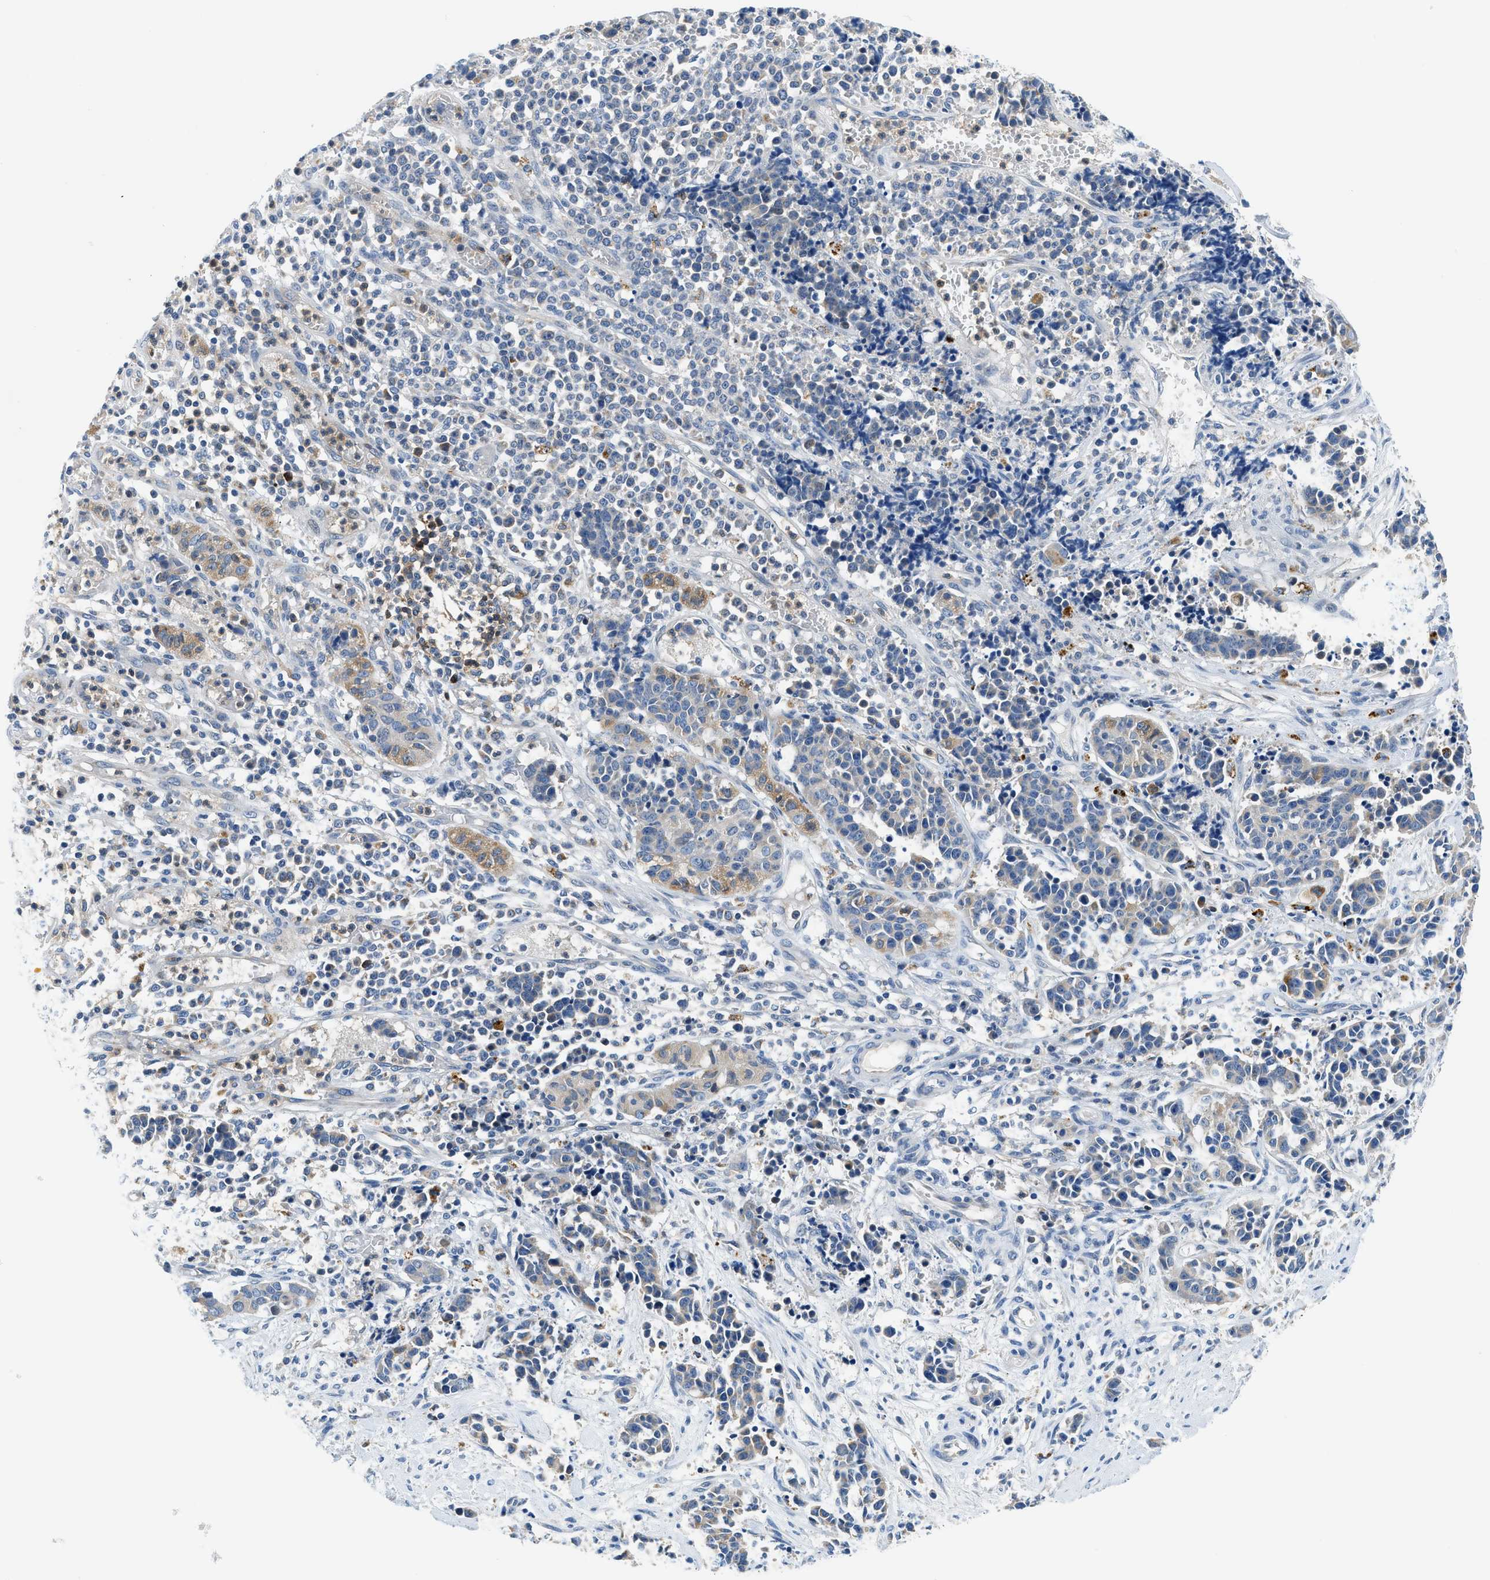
{"staining": {"intensity": "weak", "quantity": "<25%", "location": "cytoplasmic/membranous"}, "tissue": "cervical cancer", "cell_type": "Tumor cells", "image_type": "cancer", "snomed": [{"axis": "morphology", "description": "Squamous cell carcinoma, NOS"}, {"axis": "topography", "description": "Cervix"}], "caption": "Squamous cell carcinoma (cervical) was stained to show a protein in brown. There is no significant expression in tumor cells.", "gene": "ADGRE3", "patient": {"sex": "female", "age": 35}}